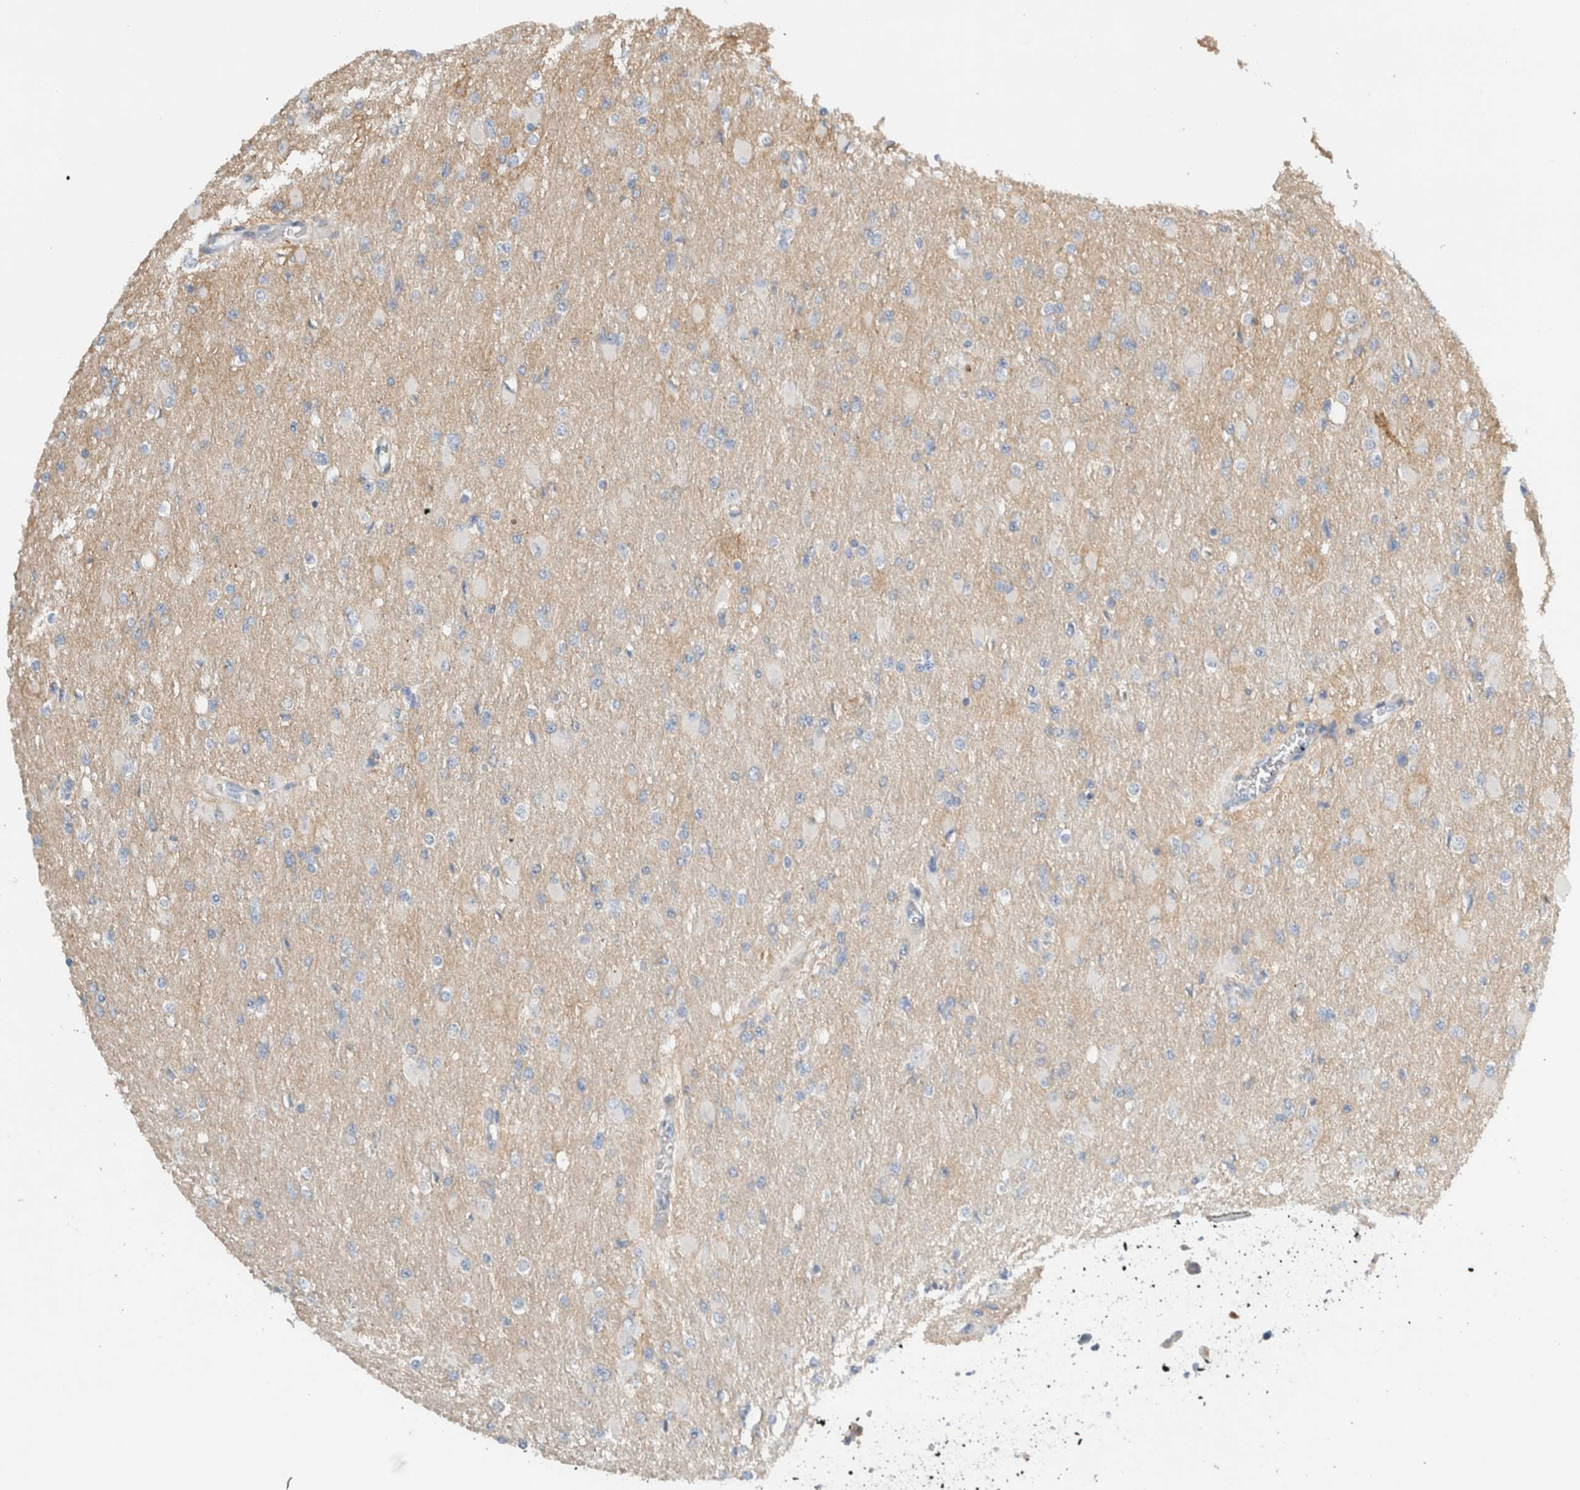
{"staining": {"intensity": "negative", "quantity": "none", "location": "none"}, "tissue": "glioma", "cell_type": "Tumor cells", "image_type": "cancer", "snomed": [{"axis": "morphology", "description": "Glioma, malignant, High grade"}, {"axis": "topography", "description": "Cerebral cortex"}], "caption": "Histopathology image shows no protein staining in tumor cells of malignant glioma (high-grade) tissue.", "gene": "ERCC6L2", "patient": {"sex": "female", "age": 36}}